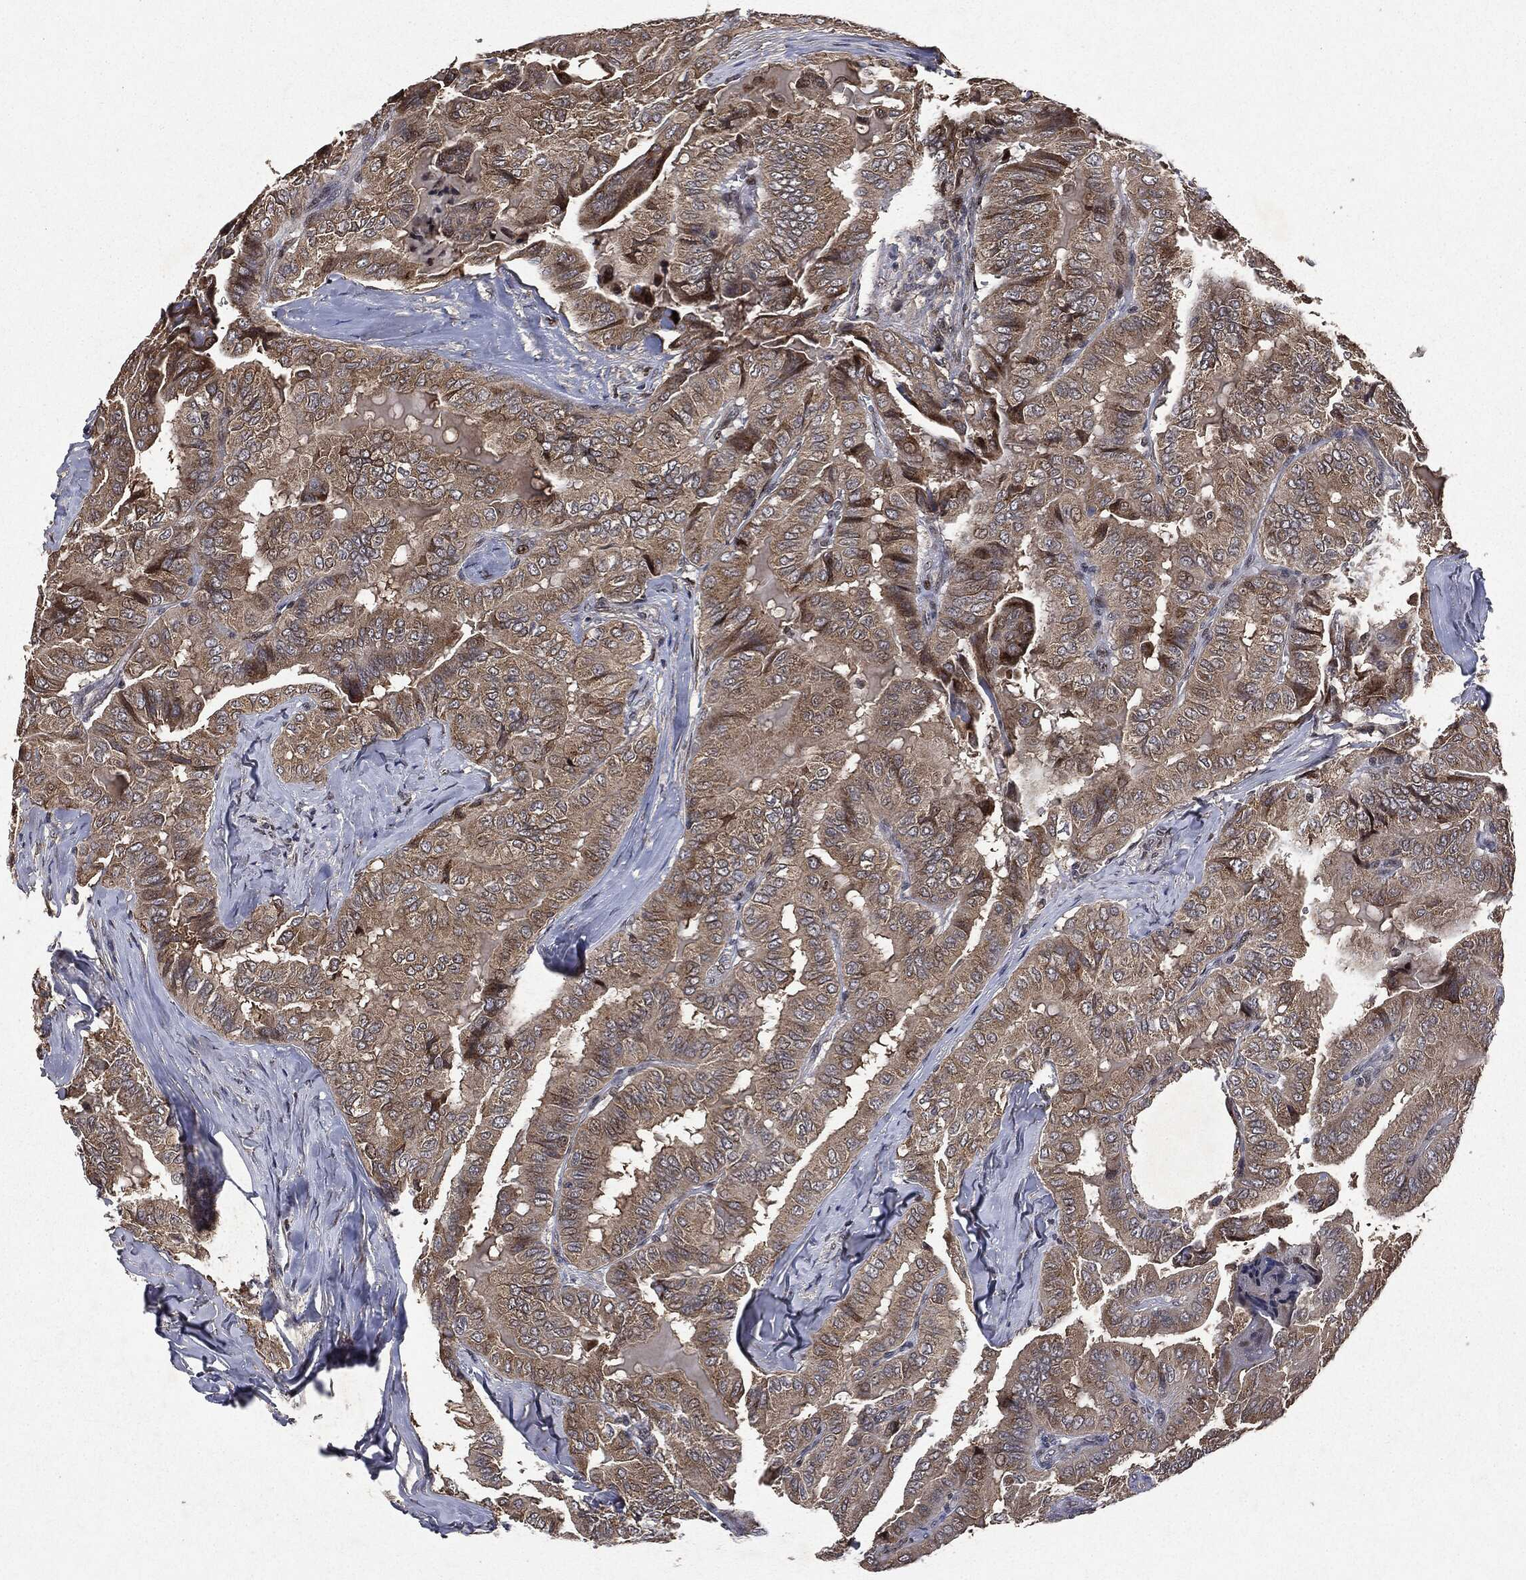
{"staining": {"intensity": "weak", "quantity": ">75%", "location": "cytoplasmic/membranous"}, "tissue": "thyroid cancer", "cell_type": "Tumor cells", "image_type": "cancer", "snomed": [{"axis": "morphology", "description": "Papillary adenocarcinoma, NOS"}, {"axis": "topography", "description": "Thyroid gland"}], "caption": "The micrograph exhibits immunohistochemical staining of papillary adenocarcinoma (thyroid). There is weak cytoplasmic/membranous positivity is appreciated in about >75% of tumor cells.", "gene": "PLPPR2", "patient": {"sex": "female", "age": 68}}